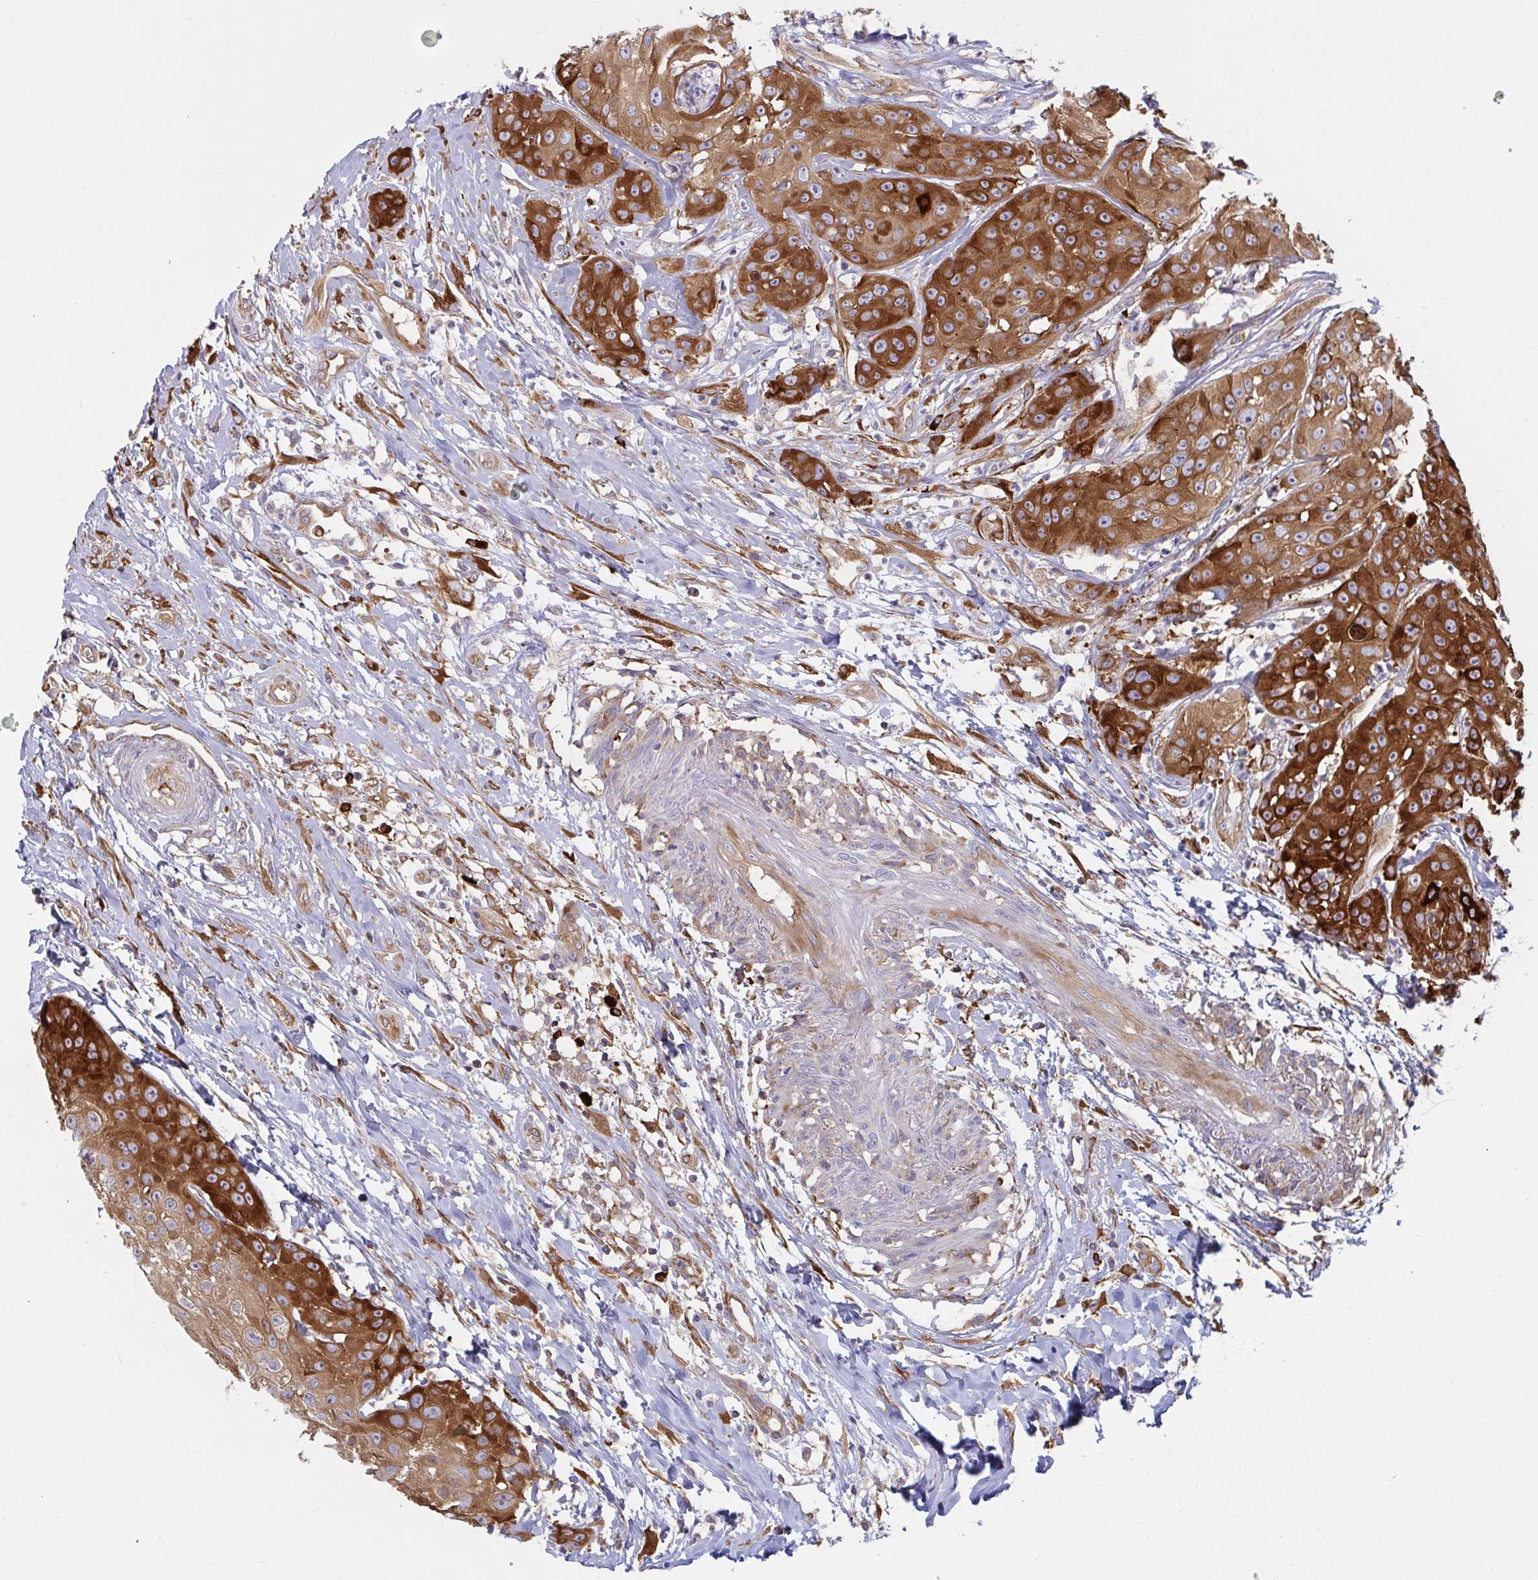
{"staining": {"intensity": "moderate", "quantity": ">75%", "location": "cytoplasmic/membranous"}, "tissue": "head and neck cancer", "cell_type": "Tumor cells", "image_type": "cancer", "snomed": [{"axis": "morphology", "description": "Squamous cell carcinoma, NOS"}, {"axis": "topography", "description": "Head-Neck"}], "caption": "This photomicrograph shows head and neck squamous cell carcinoma stained with immunohistochemistry (IHC) to label a protein in brown. The cytoplasmic/membranous of tumor cells show moderate positivity for the protein. Nuclei are counter-stained blue.", "gene": "YARS2", "patient": {"sex": "male", "age": 83}}